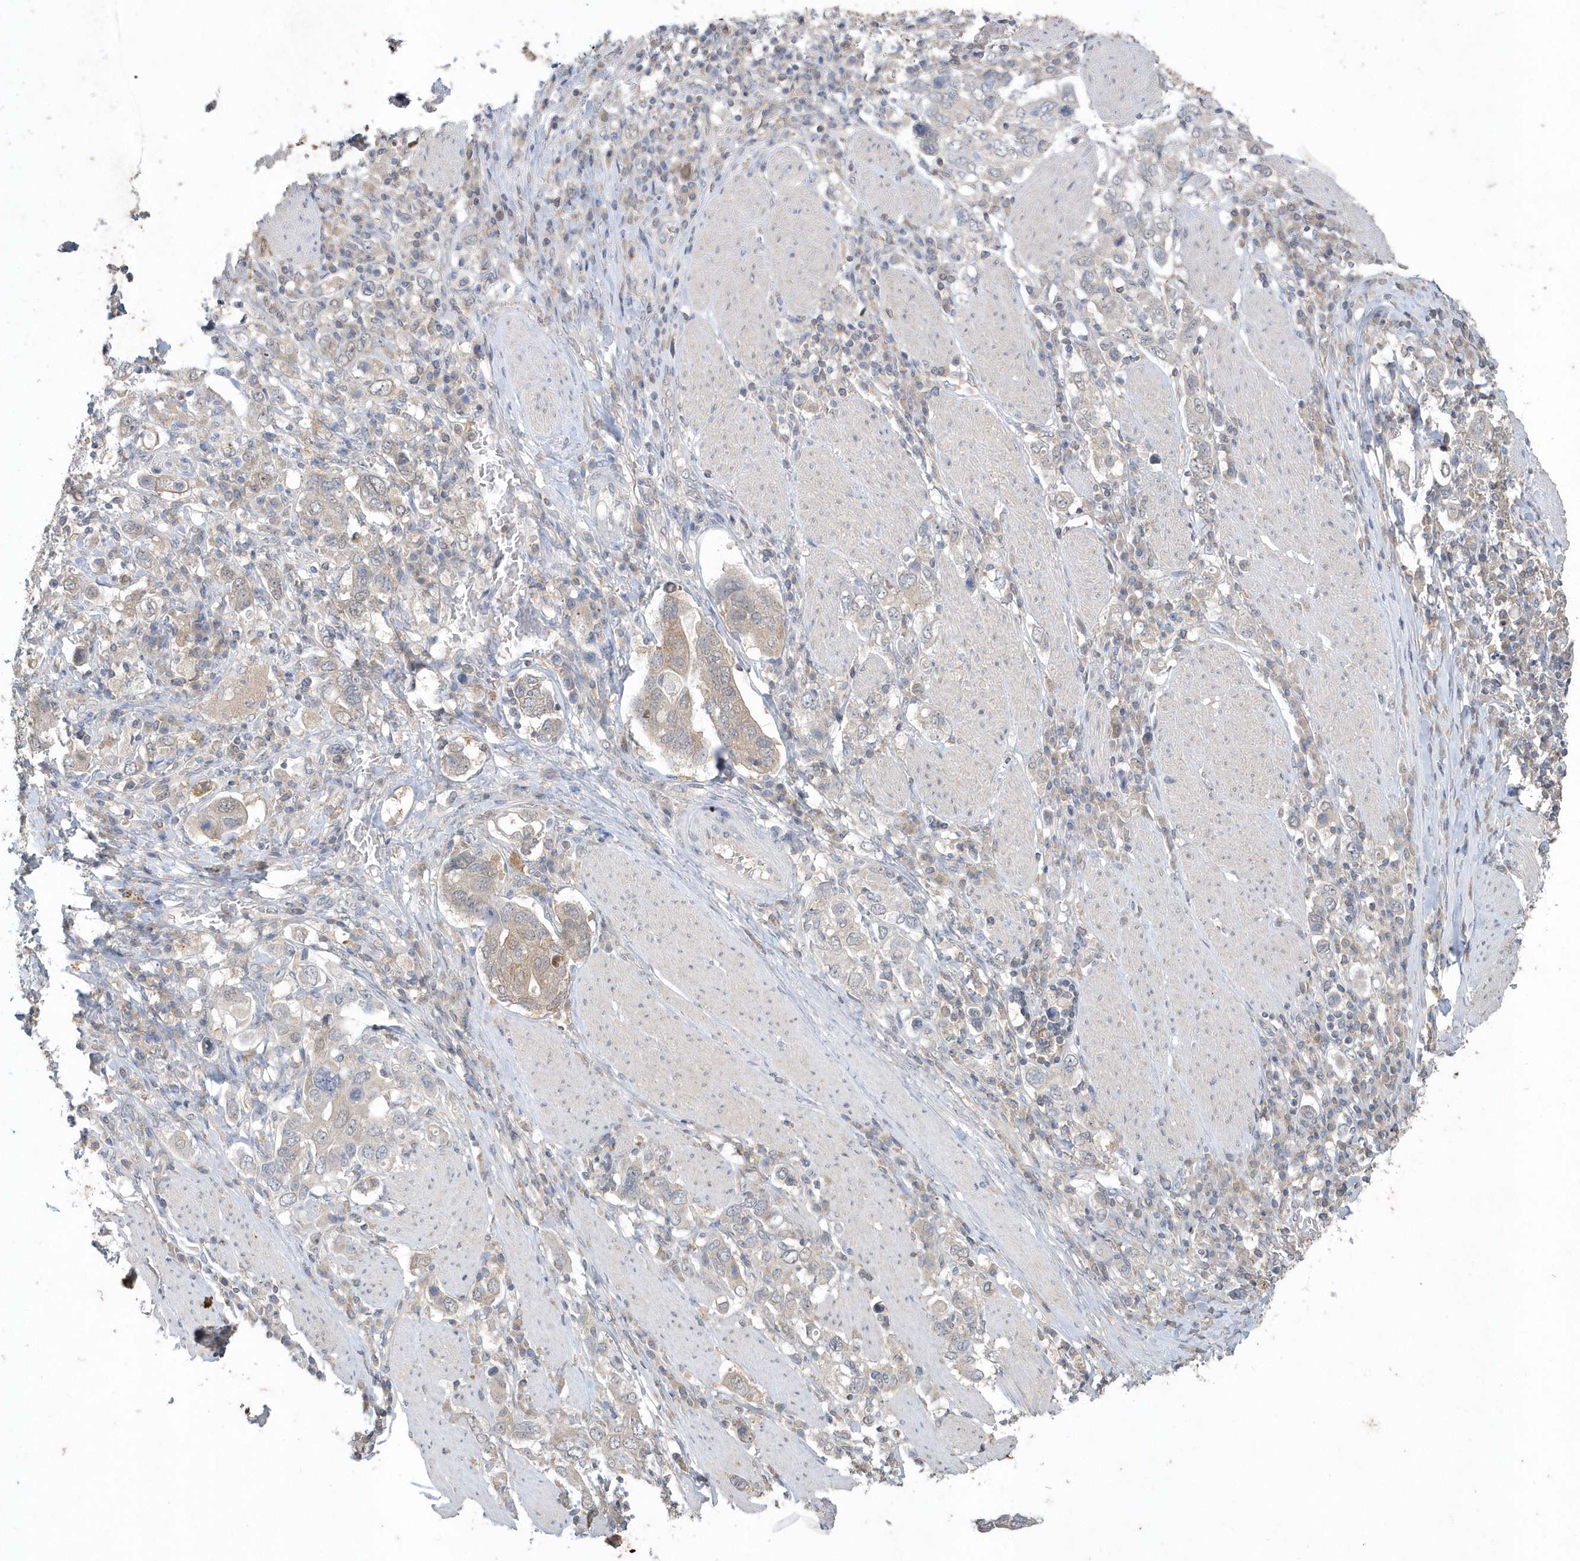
{"staining": {"intensity": "weak", "quantity": "25%-75%", "location": "cytoplasmic/membranous"}, "tissue": "stomach cancer", "cell_type": "Tumor cells", "image_type": "cancer", "snomed": [{"axis": "morphology", "description": "Adenocarcinoma, NOS"}, {"axis": "topography", "description": "Stomach, upper"}], "caption": "Immunohistochemistry (IHC) of stomach adenocarcinoma shows low levels of weak cytoplasmic/membranous positivity in about 25%-75% of tumor cells.", "gene": "AKR7A2", "patient": {"sex": "male", "age": 62}}